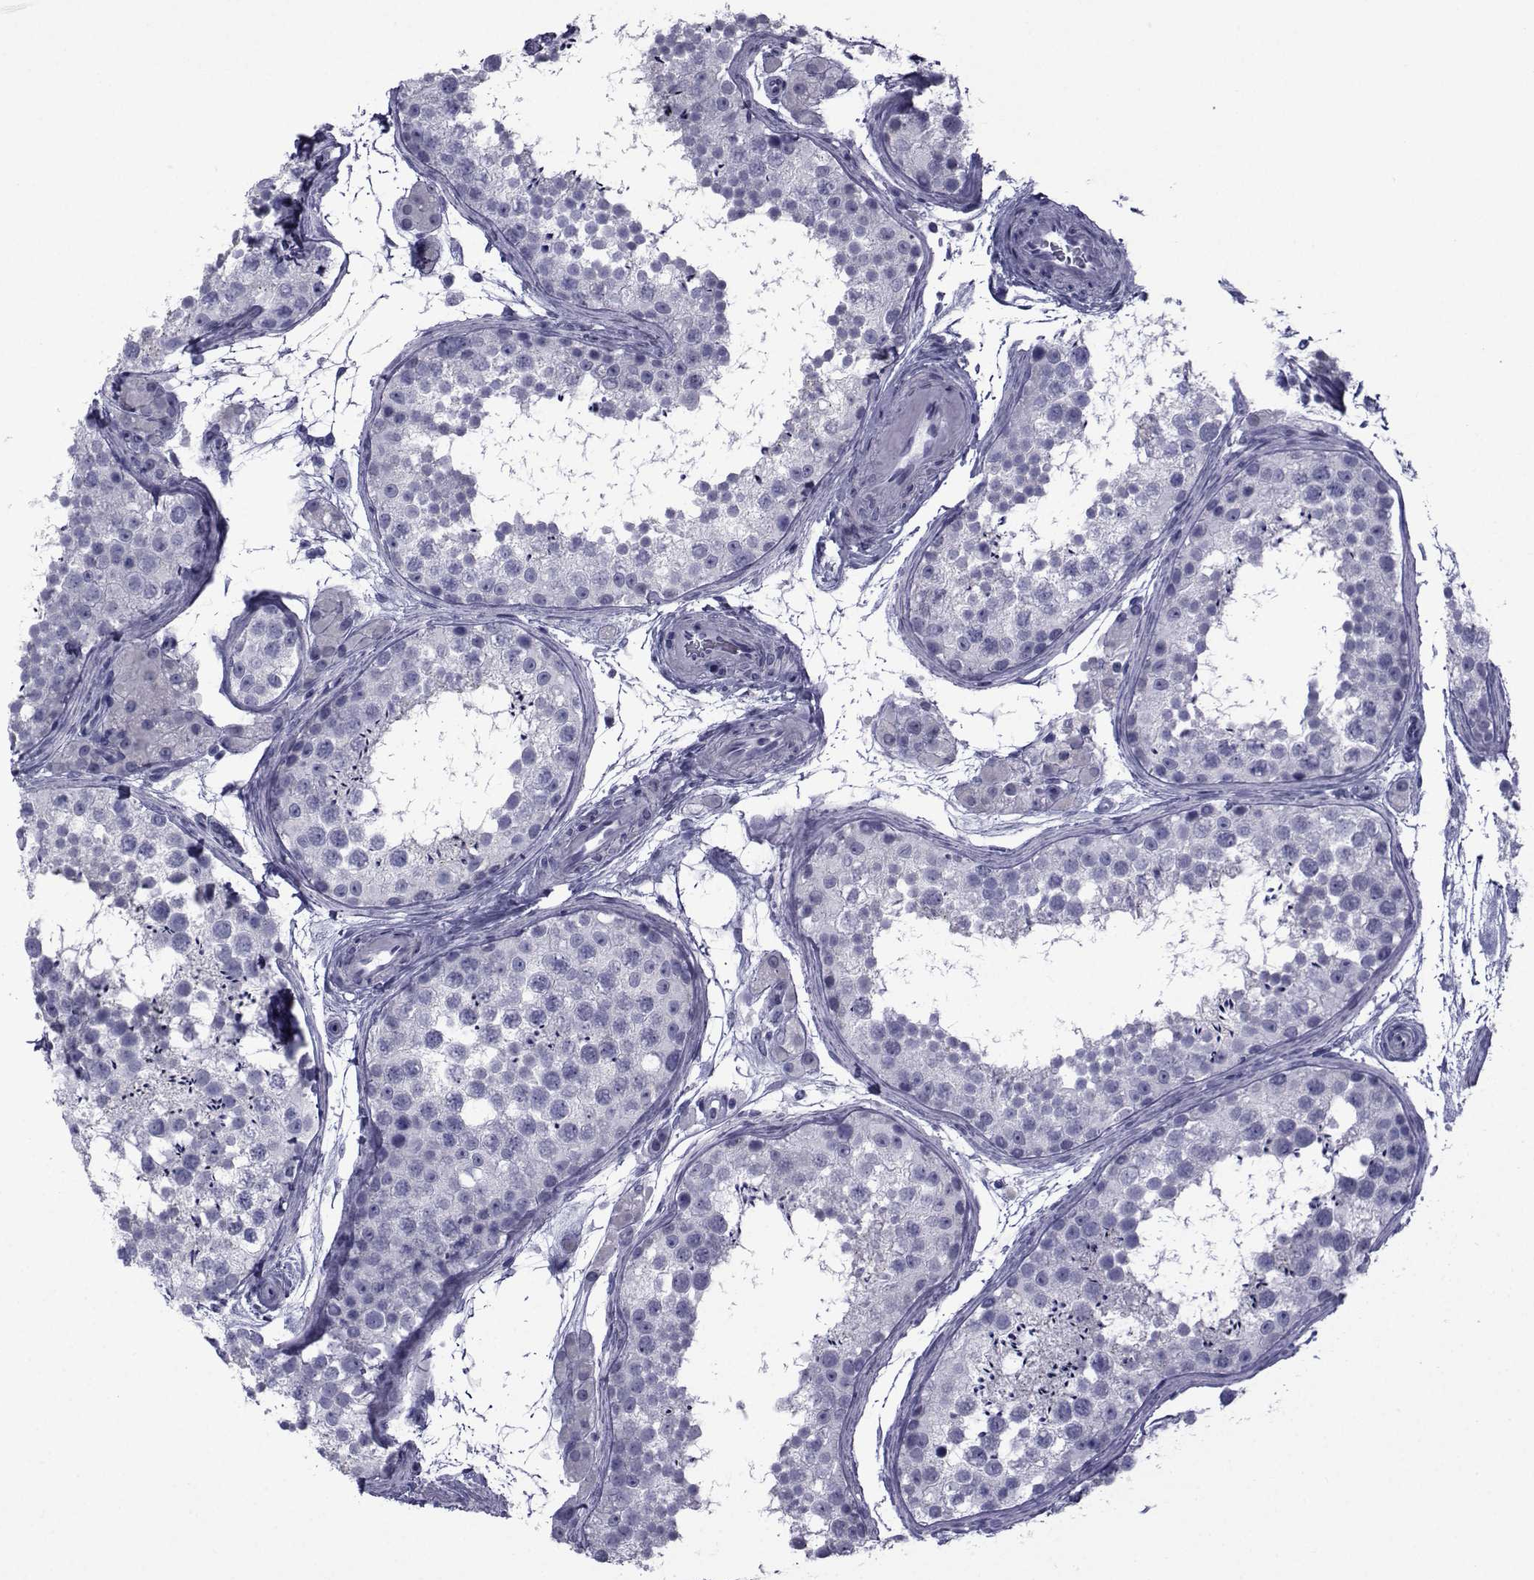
{"staining": {"intensity": "negative", "quantity": "none", "location": "none"}, "tissue": "testis", "cell_type": "Cells in seminiferous ducts", "image_type": "normal", "snomed": [{"axis": "morphology", "description": "Normal tissue, NOS"}, {"axis": "topography", "description": "Testis"}], "caption": "Immunohistochemistry micrograph of unremarkable testis stained for a protein (brown), which shows no positivity in cells in seminiferous ducts.", "gene": "PDE6G", "patient": {"sex": "male", "age": 41}}